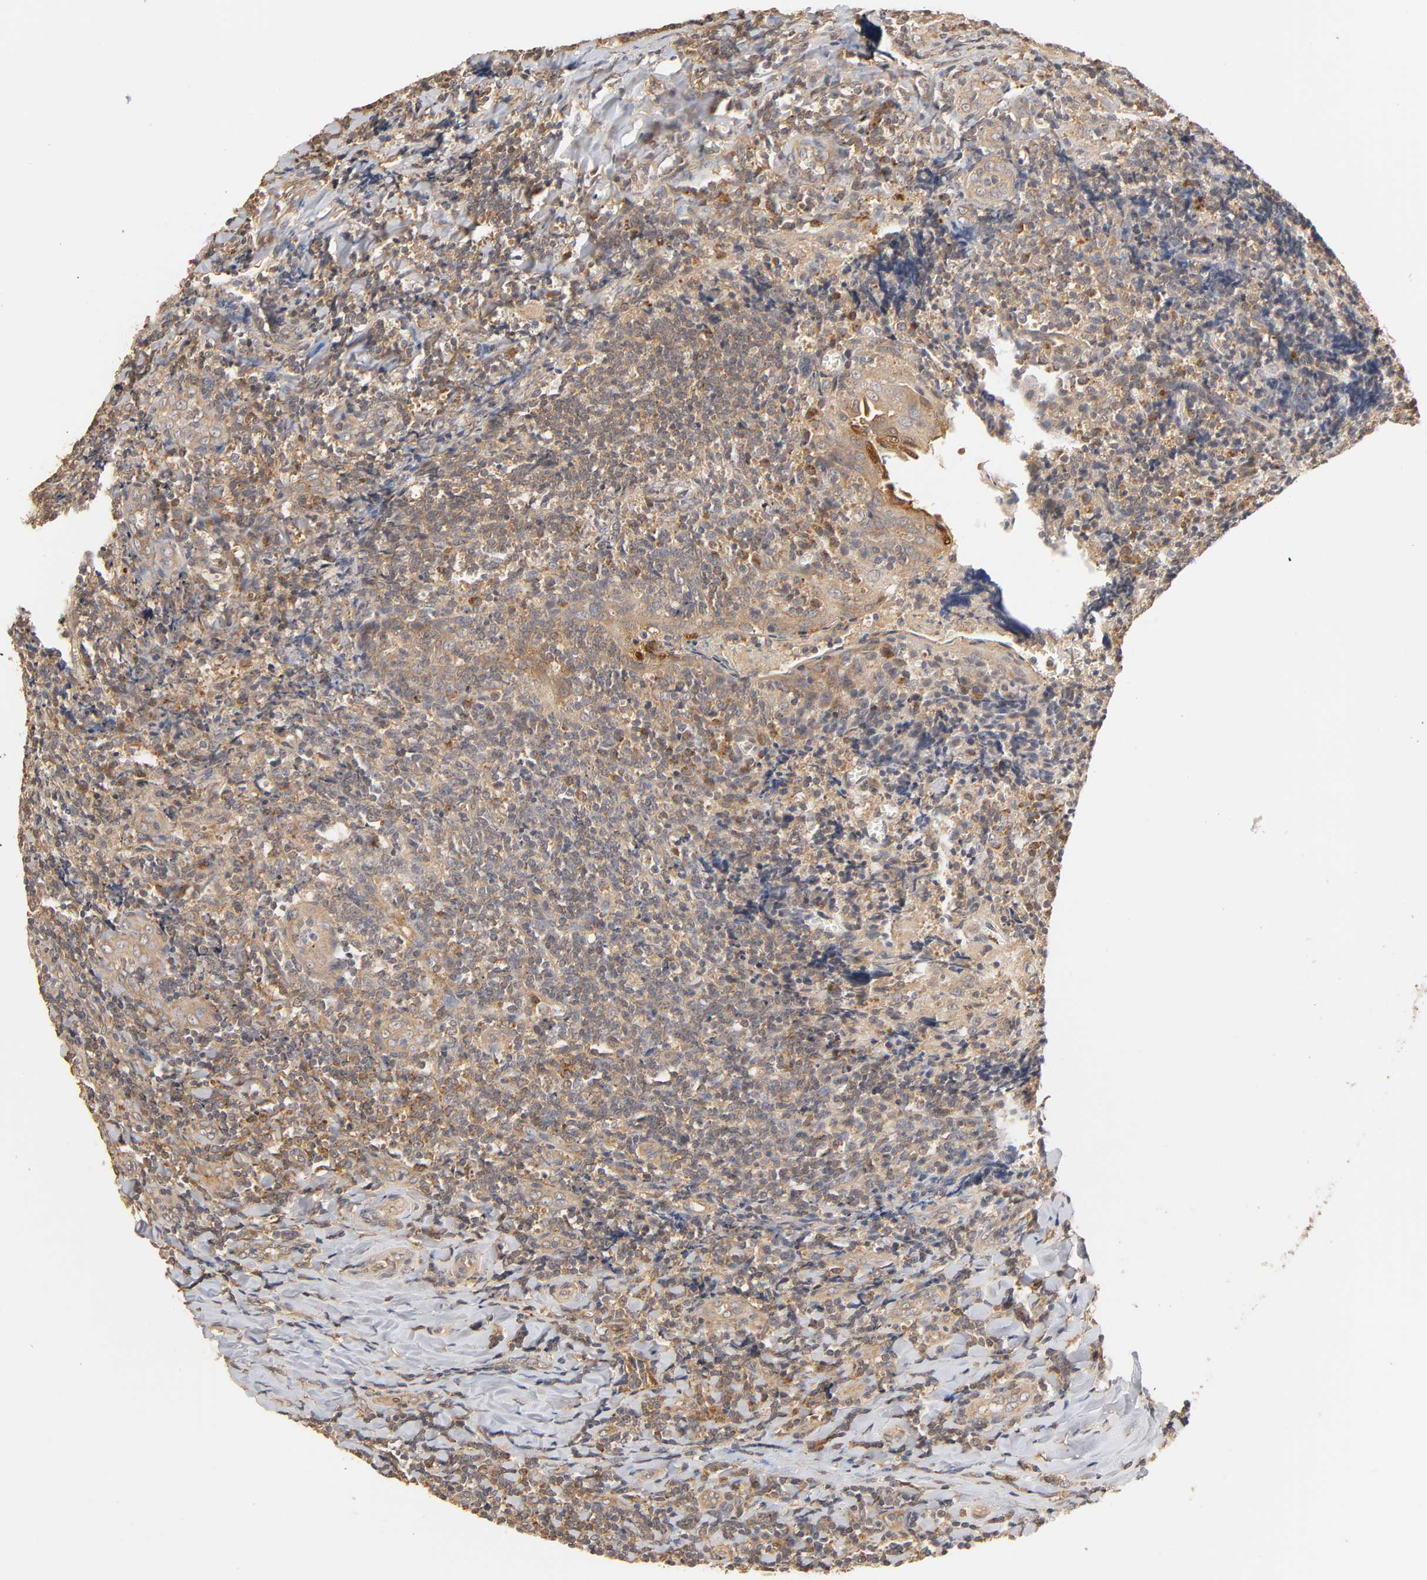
{"staining": {"intensity": "moderate", "quantity": ">75%", "location": "cytoplasmic/membranous"}, "tissue": "tonsil", "cell_type": "Germinal center cells", "image_type": "normal", "snomed": [{"axis": "morphology", "description": "Normal tissue, NOS"}, {"axis": "topography", "description": "Tonsil"}], "caption": "Immunohistochemical staining of benign tonsil displays moderate cytoplasmic/membranous protein positivity in approximately >75% of germinal center cells.", "gene": "EPS8", "patient": {"sex": "male", "age": 20}}